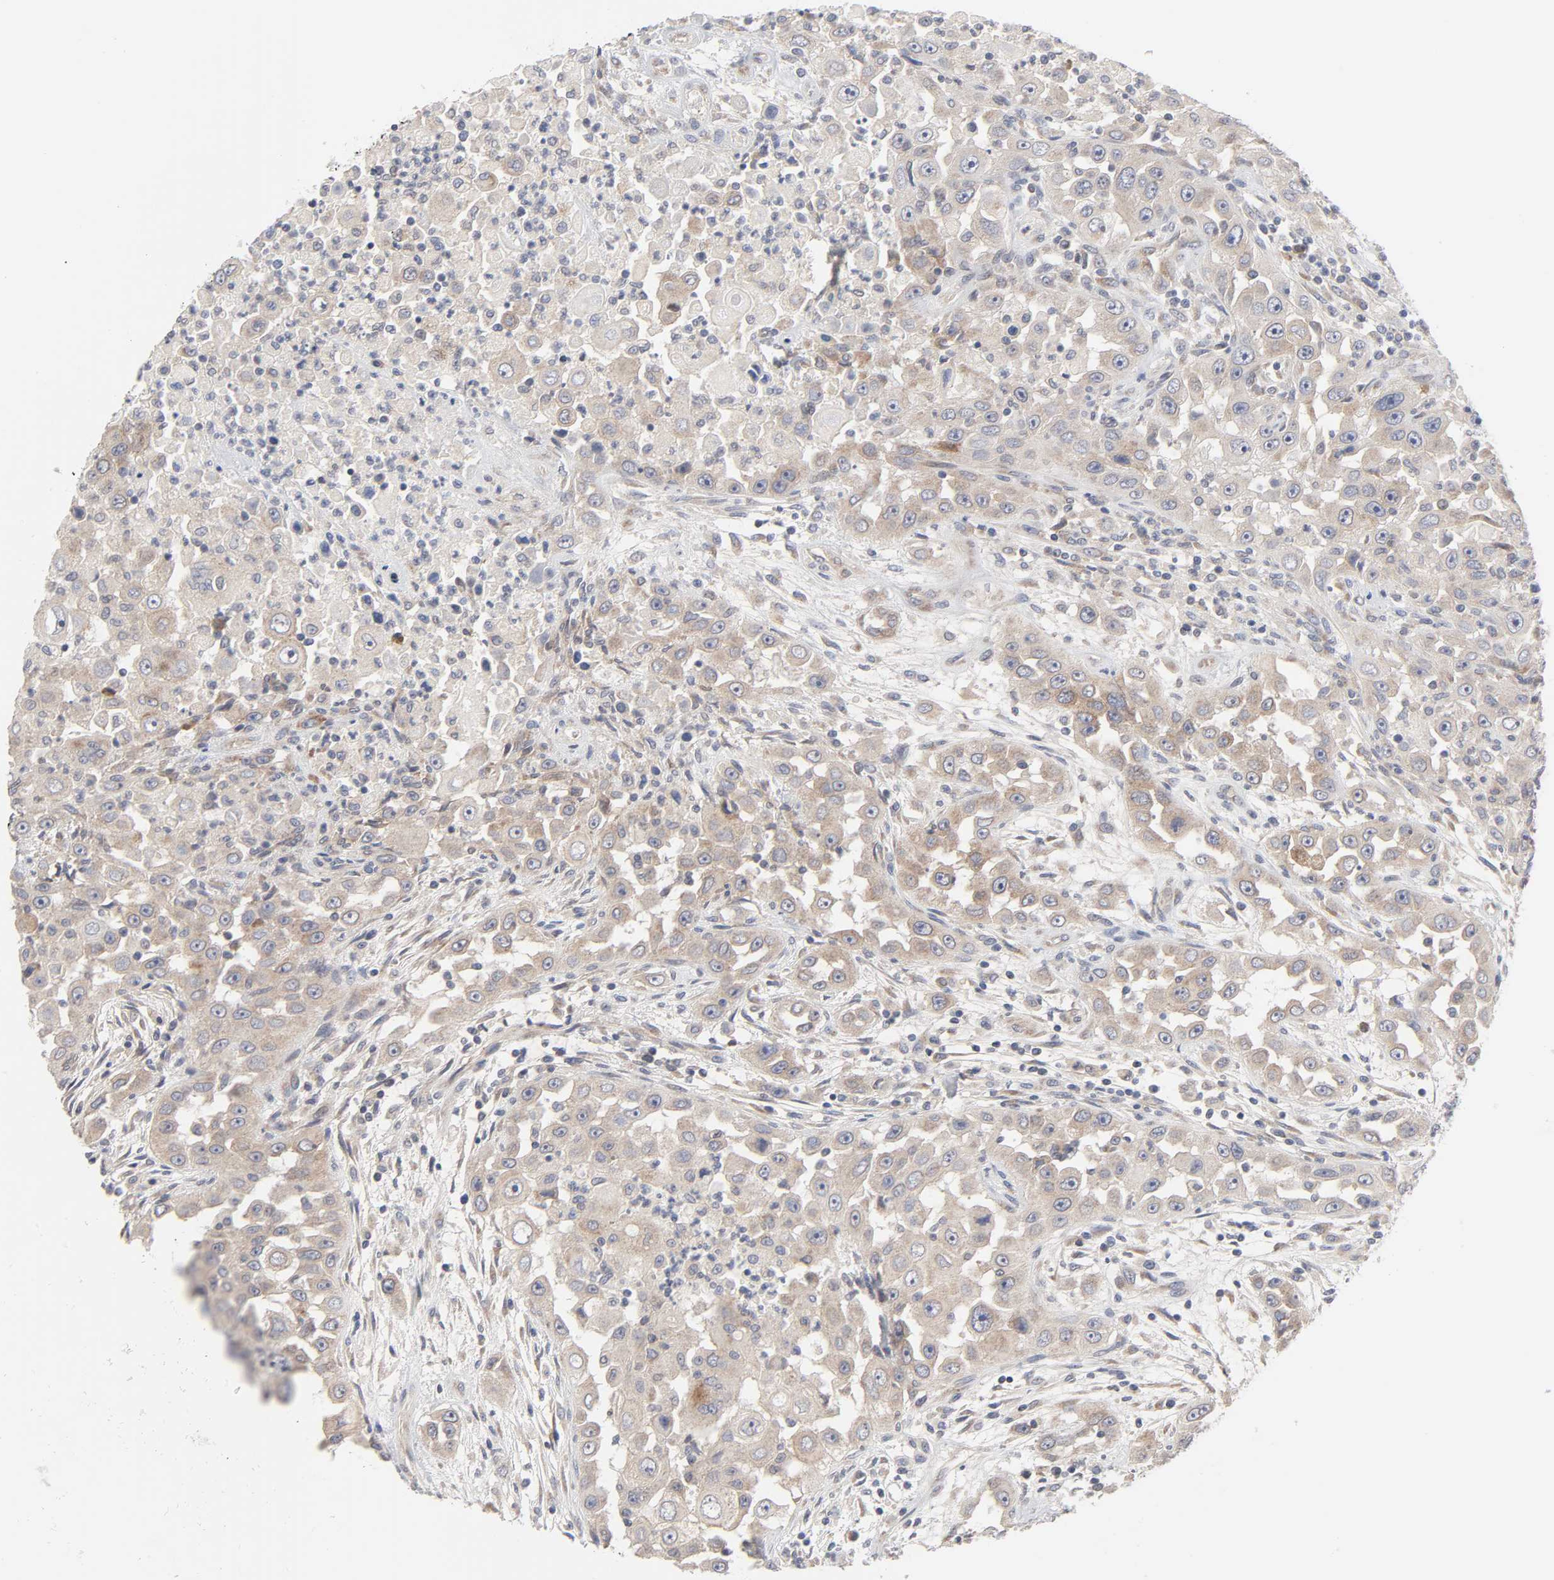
{"staining": {"intensity": "weak", "quantity": ">75%", "location": "cytoplasmic/membranous"}, "tissue": "head and neck cancer", "cell_type": "Tumor cells", "image_type": "cancer", "snomed": [{"axis": "morphology", "description": "Carcinoma, NOS"}, {"axis": "topography", "description": "Head-Neck"}], "caption": "This image demonstrates immunohistochemistry staining of human head and neck cancer (carcinoma), with low weak cytoplasmic/membranous expression in about >75% of tumor cells.", "gene": "IL4R", "patient": {"sex": "male", "age": 87}}